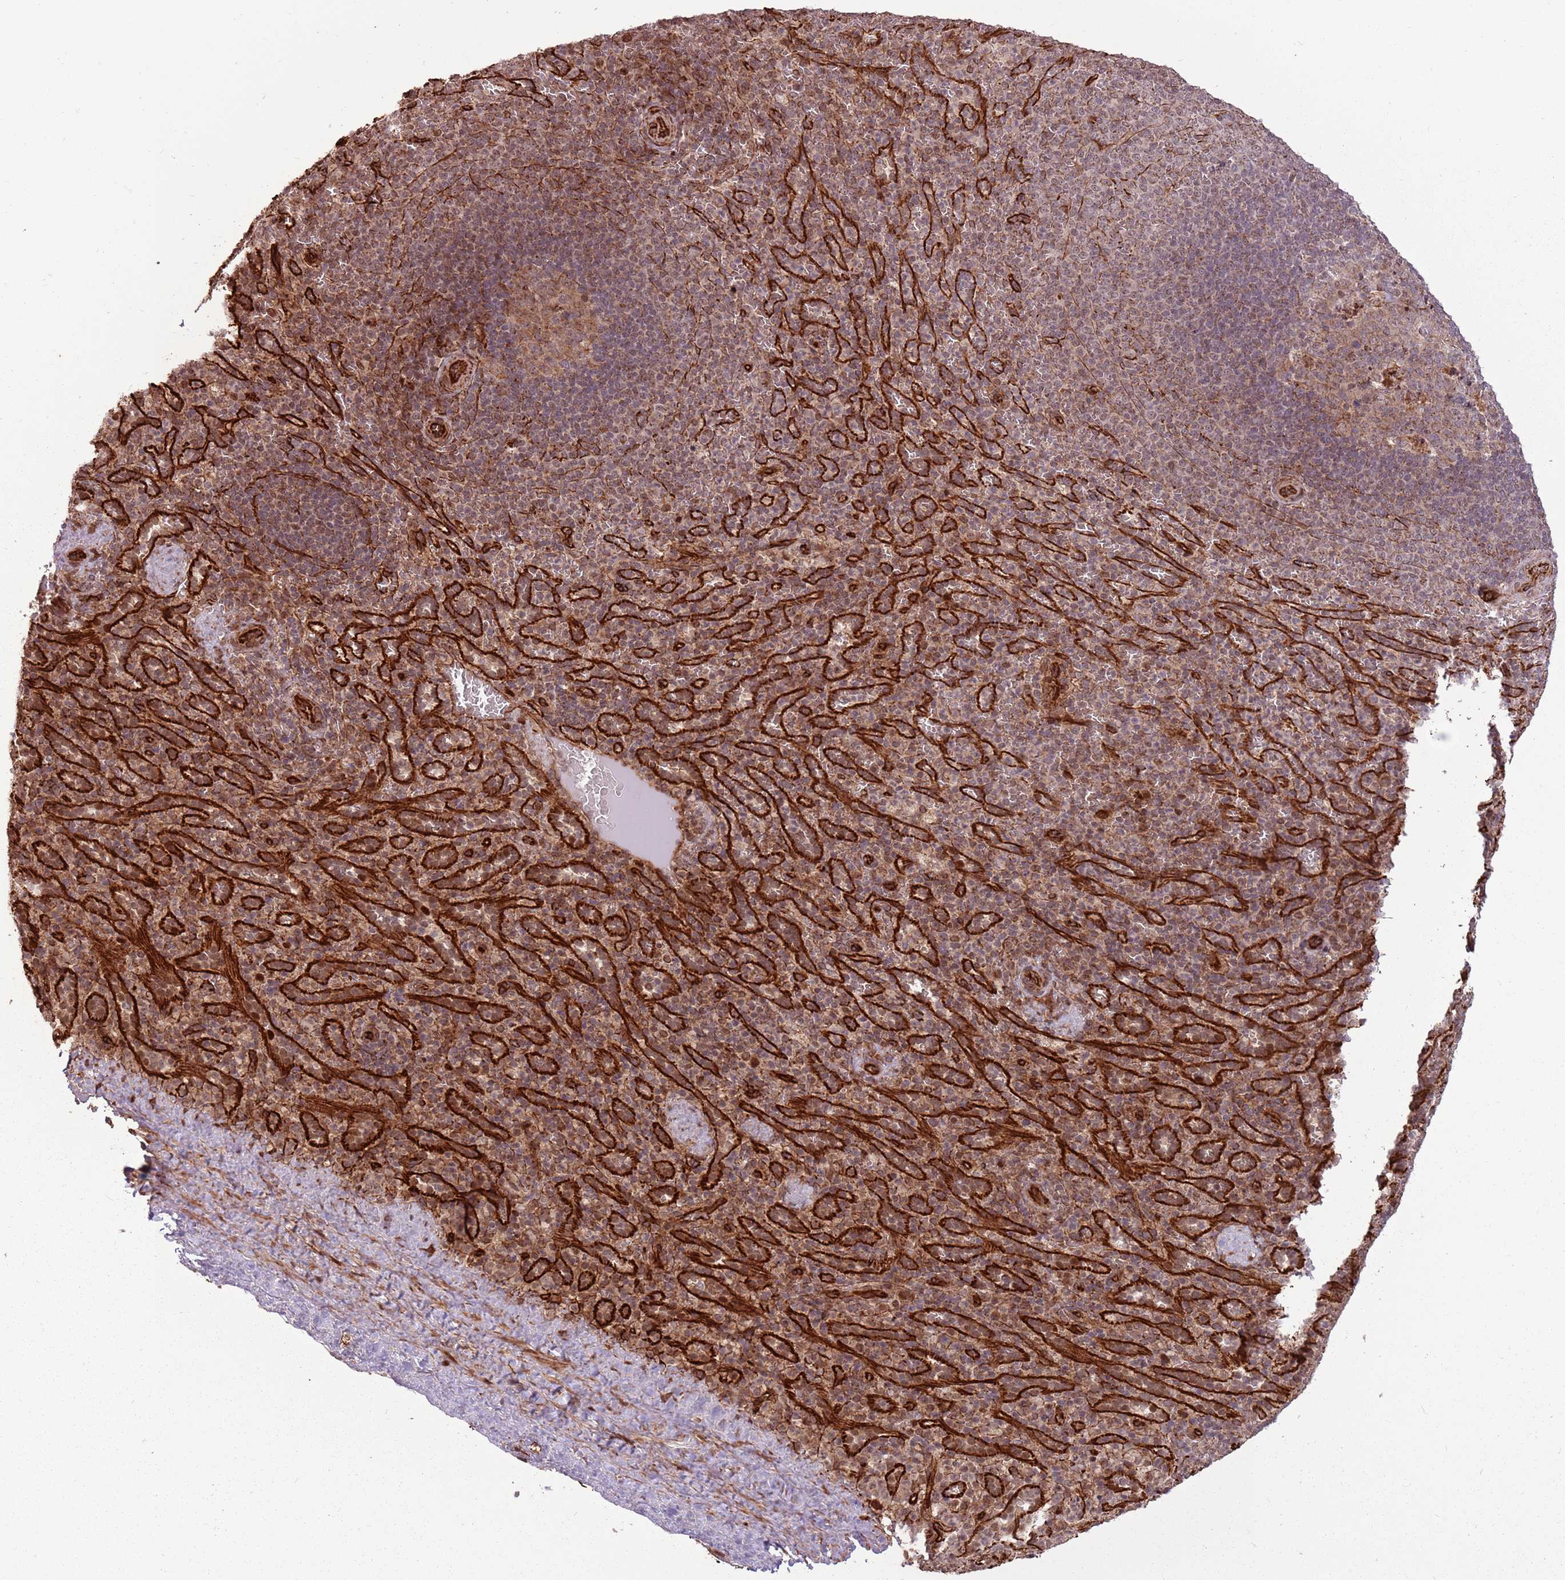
{"staining": {"intensity": "moderate", "quantity": "25%-75%", "location": "cytoplasmic/membranous,nuclear"}, "tissue": "spleen", "cell_type": "Cells in red pulp", "image_type": "normal", "snomed": [{"axis": "morphology", "description": "Normal tissue, NOS"}, {"axis": "topography", "description": "Spleen"}], "caption": "Spleen stained with DAB (3,3'-diaminobenzidine) IHC displays medium levels of moderate cytoplasmic/membranous,nuclear positivity in approximately 25%-75% of cells in red pulp. (IHC, brightfield microscopy, high magnification).", "gene": "ADAMTS3", "patient": {"sex": "female", "age": 21}}